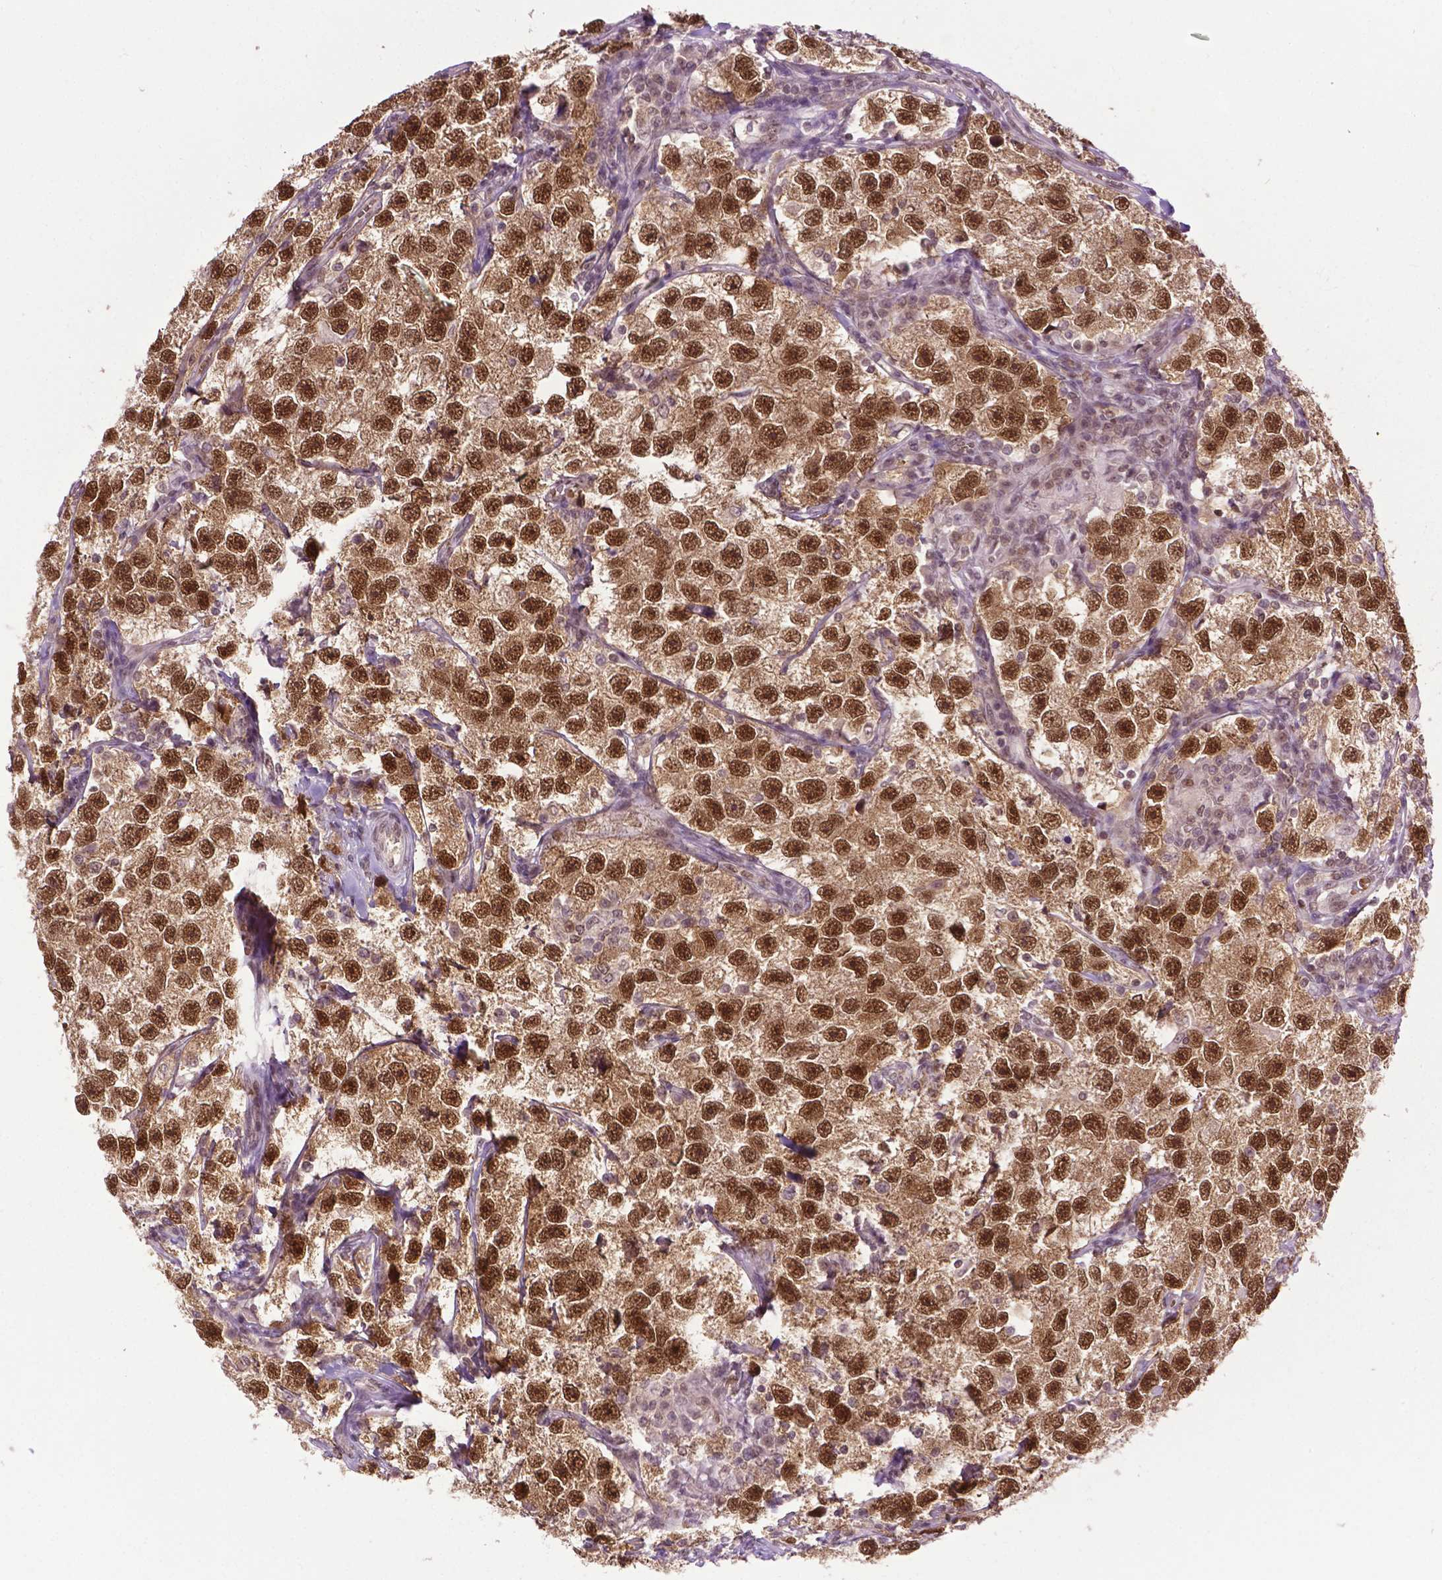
{"staining": {"intensity": "strong", "quantity": ">75%", "location": "cytoplasmic/membranous,nuclear"}, "tissue": "testis cancer", "cell_type": "Tumor cells", "image_type": "cancer", "snomed": [{"axis": "morphology", "description": "Seminoma, NOS"}, {"axis": "topography", "description": "Testis"}], "caption": "About >75% of tumor cells in human testis cancer show strong cytoplasmic/membranous and nuclear protein expression as visualized by brown immunohistochemical staining.", "gene": "UBQLN4", "patient": {"sex": "male", "age": 26}}